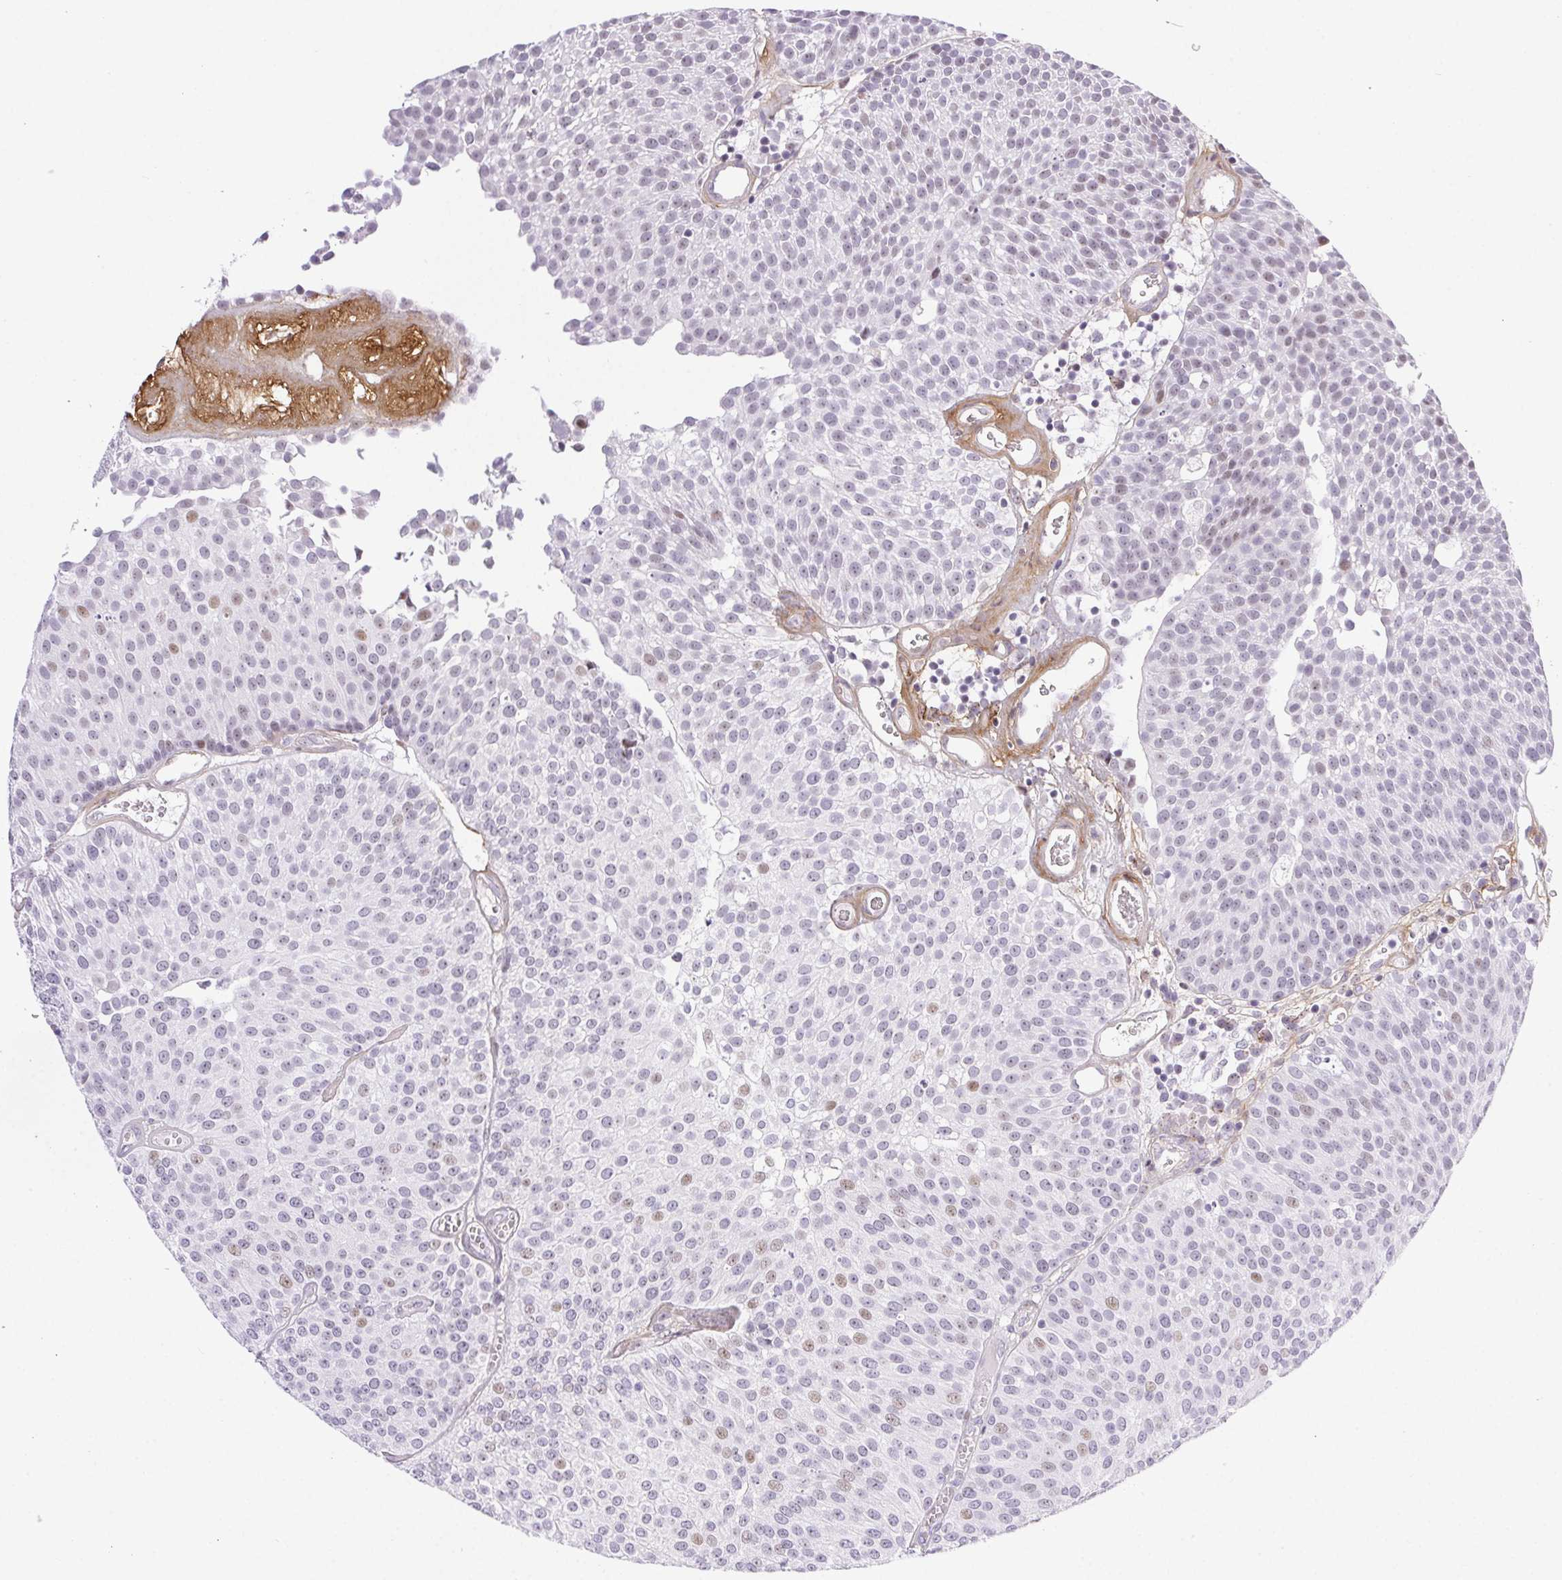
{"staining": {"intensity": "moderate", "quantity": "<25%", "location": "nuclear"}, "tissue": "urothelial cancer", "cell_type": "Tumor cells", "image_type": "cancer", "snomed": [{"axis": "morphology", "description": "Urothelial carcinoma, Low grade"}, {"axis": "topography", "description": "Urinary bladder"}], "caption": "Urothelial cancer stained with DAB immunohistochemistry (IHC) displays low levels of moderate nuclear positivity in about <25% of tumor cells. (IHC, brightfield microscopy, high magnification).", "gene": "PDZD2", "patient": {"sex": "female", "age": 79}}